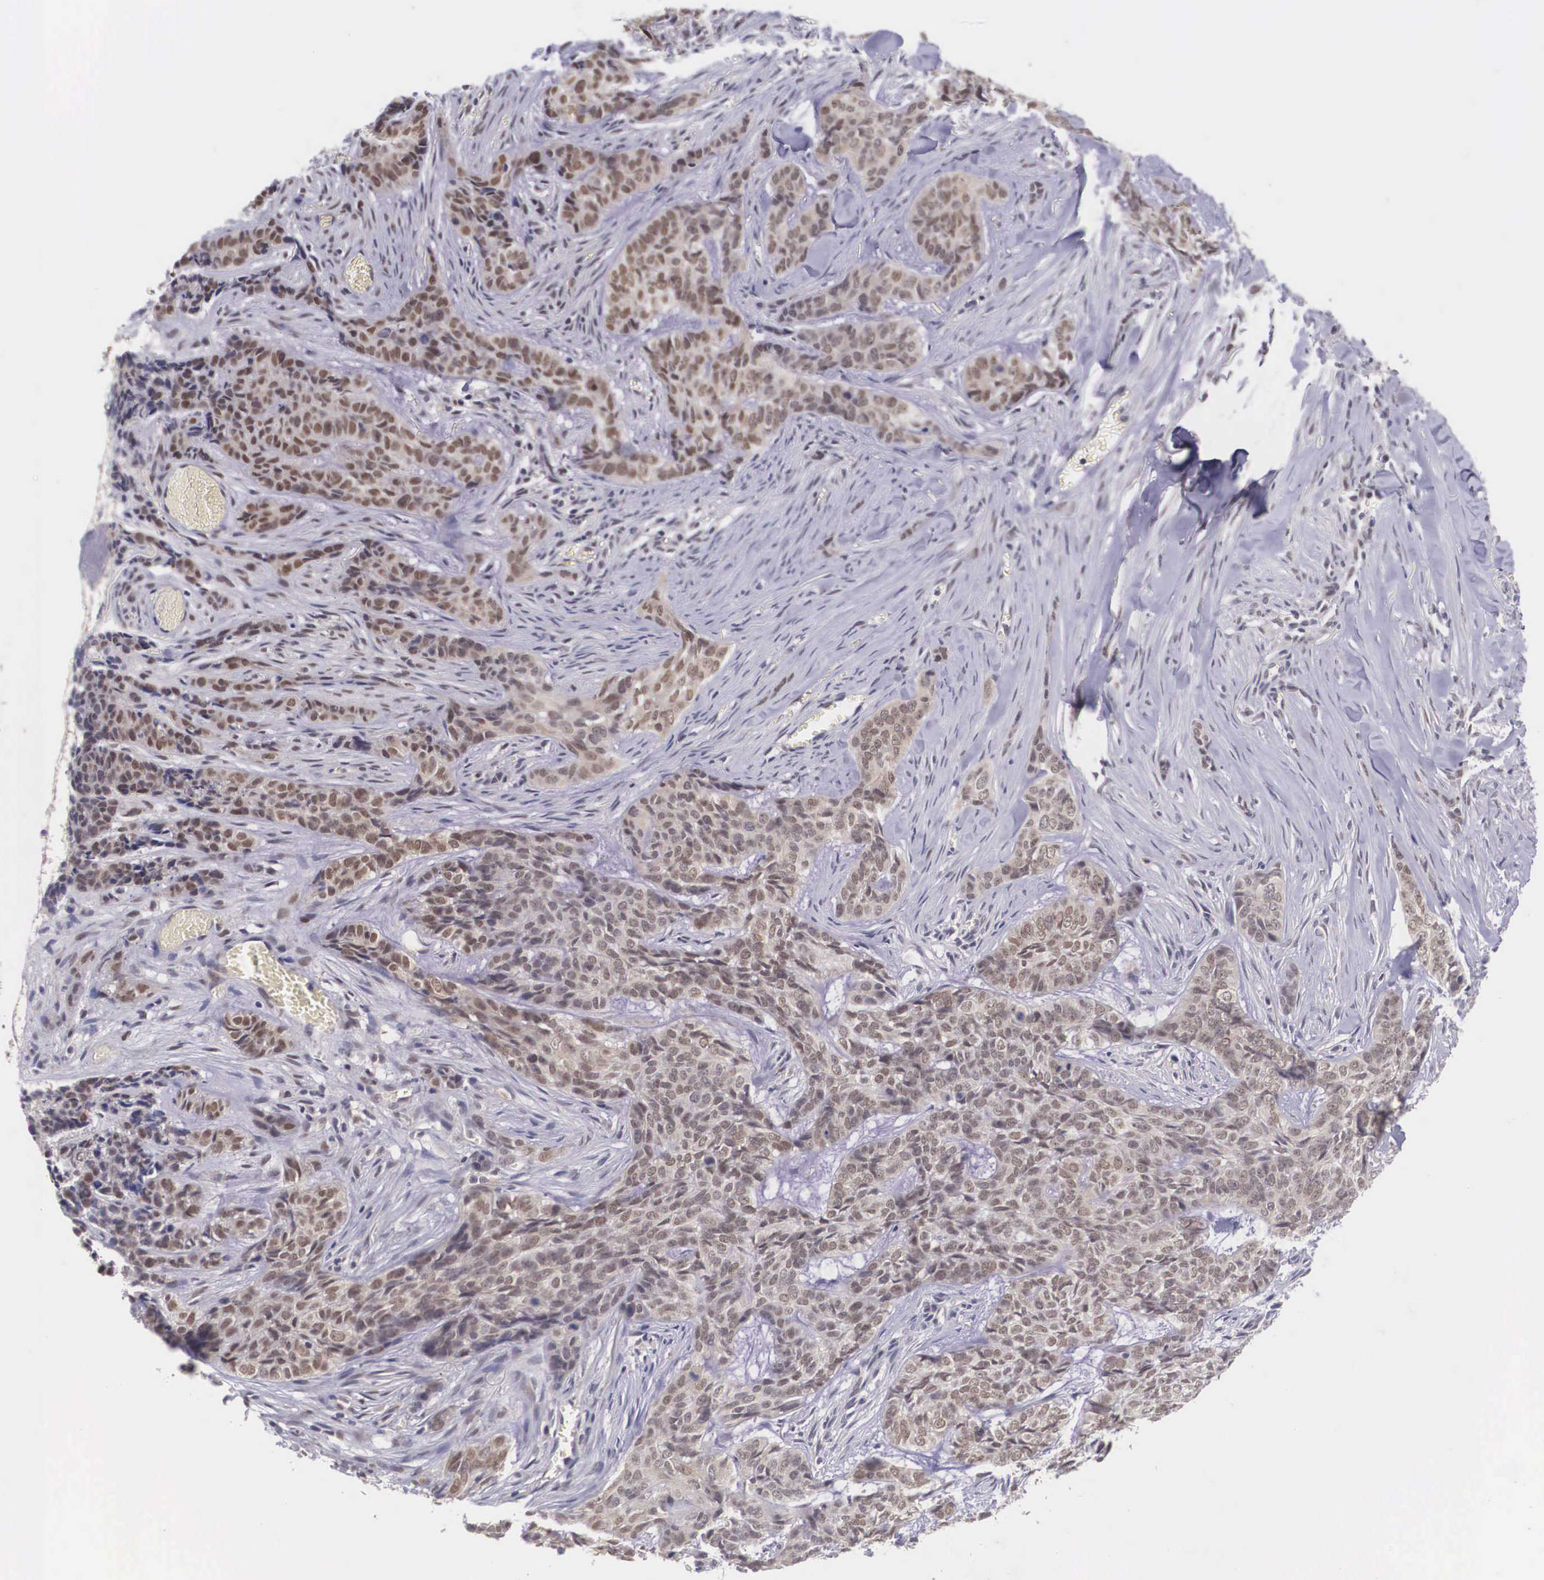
{"staining": {"intensity": "moderate", "quantity": "25%-75%", "location": "cytoplasmic/membranous,nuclear"}, "tissue": "skin cancer", "cell_type": "Tumor cells", "image_type": "cancer", "snomed": [{"axis": "morphology", "description": "Normal tissue, NOS"}, {"axis": "morphology", "description": "Basal cell carcinoma"}, {"axis": "topography", "description": "Skin"}], "caption": "Moderate cytoplasmic/membranous and nuclear positivity for a protein is present in about 25%-75% of tumor cells of basal cell carcinoma (skin) using IHC.", "gene": "NINL", "patient": {"sex": "female", "age": 65}}